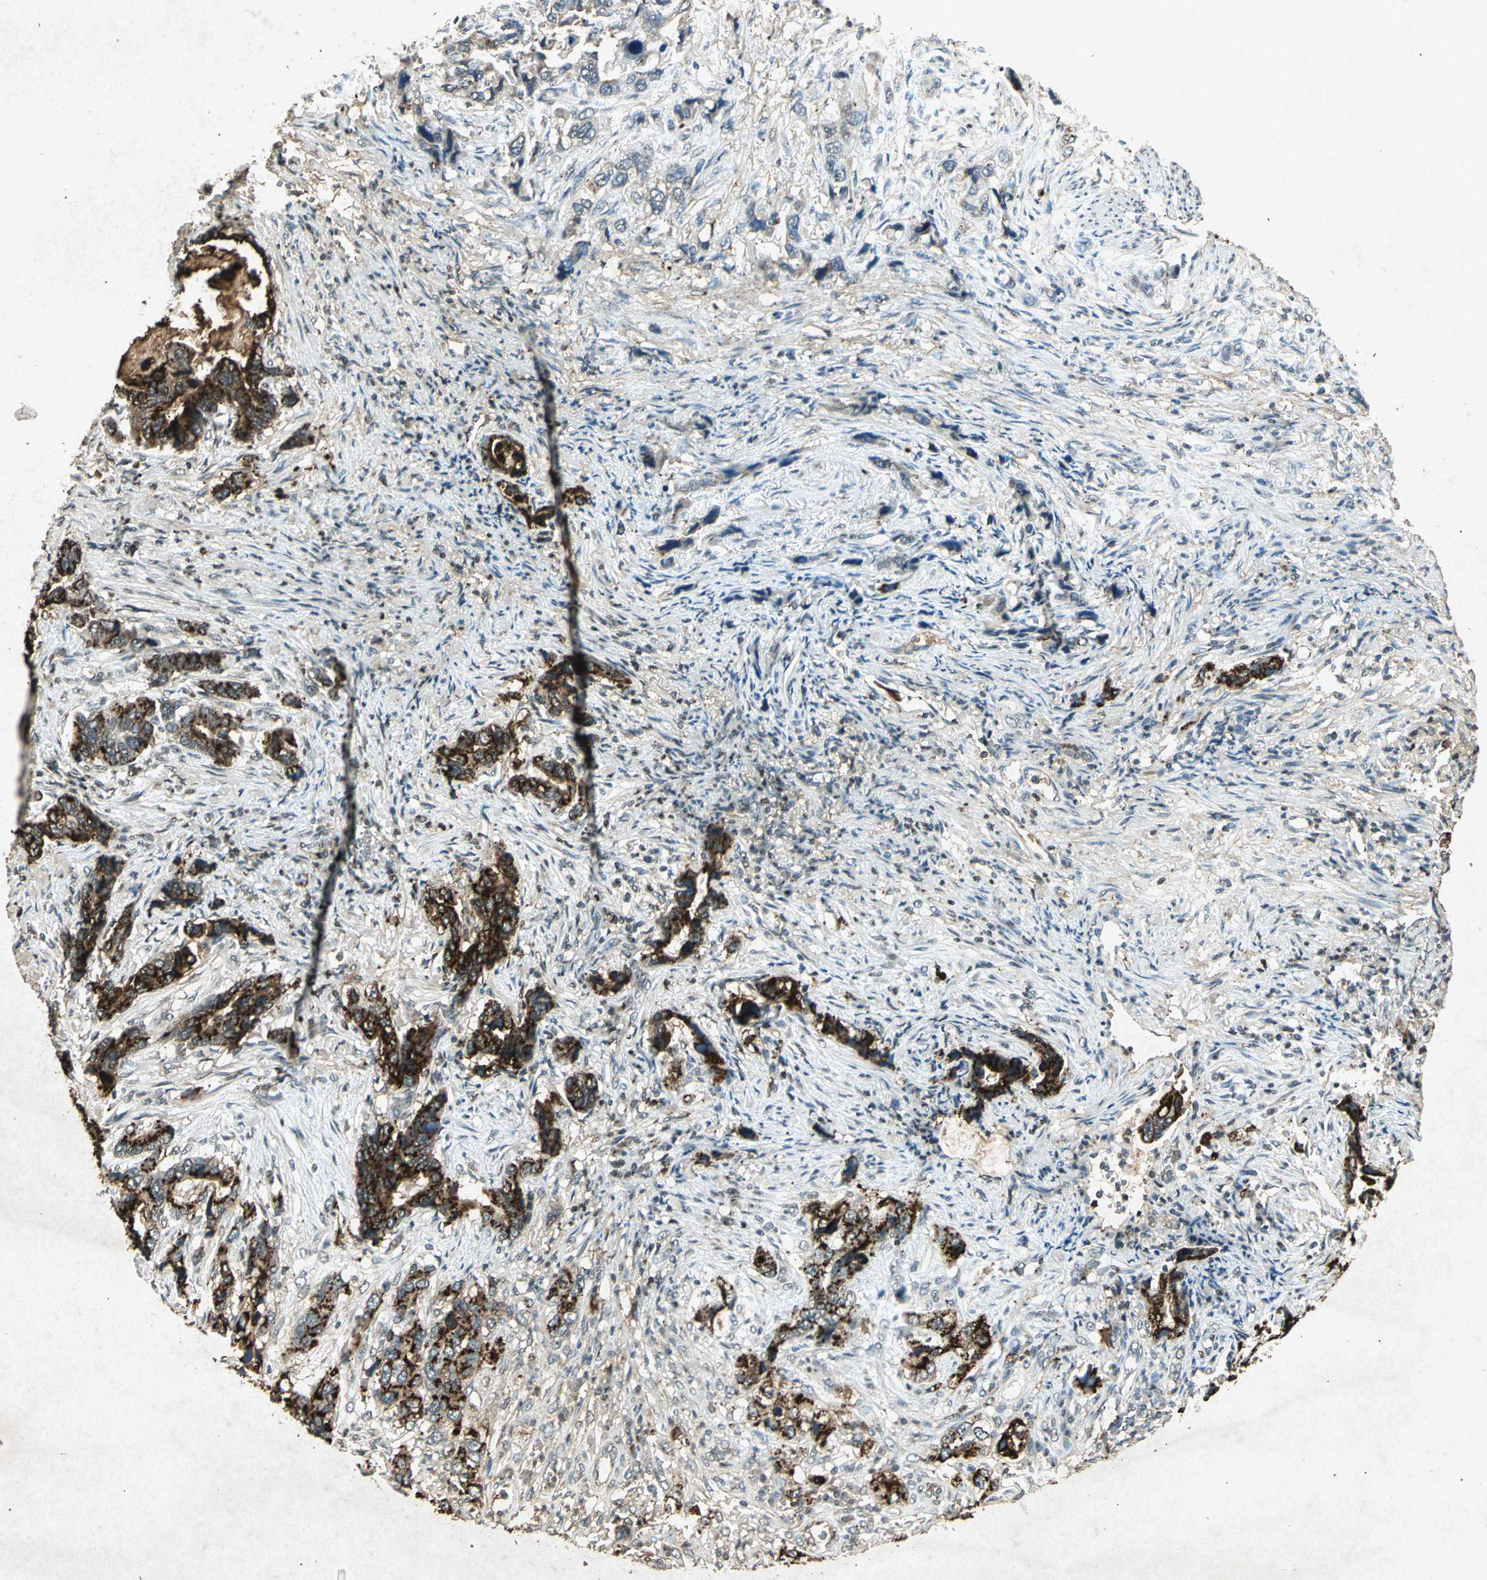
{"staining": {"intensity": "strong", "quantity": ">75%", "location": "cytoplasmic/membranous"}, "tissue": "stomach cancer", "cell_type": "Tumor cells", "image_type": "cancer", "snomed": [{"axis": "morphology", "description": "Adenocarcinoma, NOS"}, {"axis": "topography", "description": "Stomach, lower"}], "caption": "A micrograph of stomach cancer stained for a protein shows strong cytoplasmic/membranous brown staining in tumor cells. (DAB IHC, brown staining for protein, blue staining for nuclei).", "gene": "PSEN1", "patient": {"sex": "female", "age": 93}}